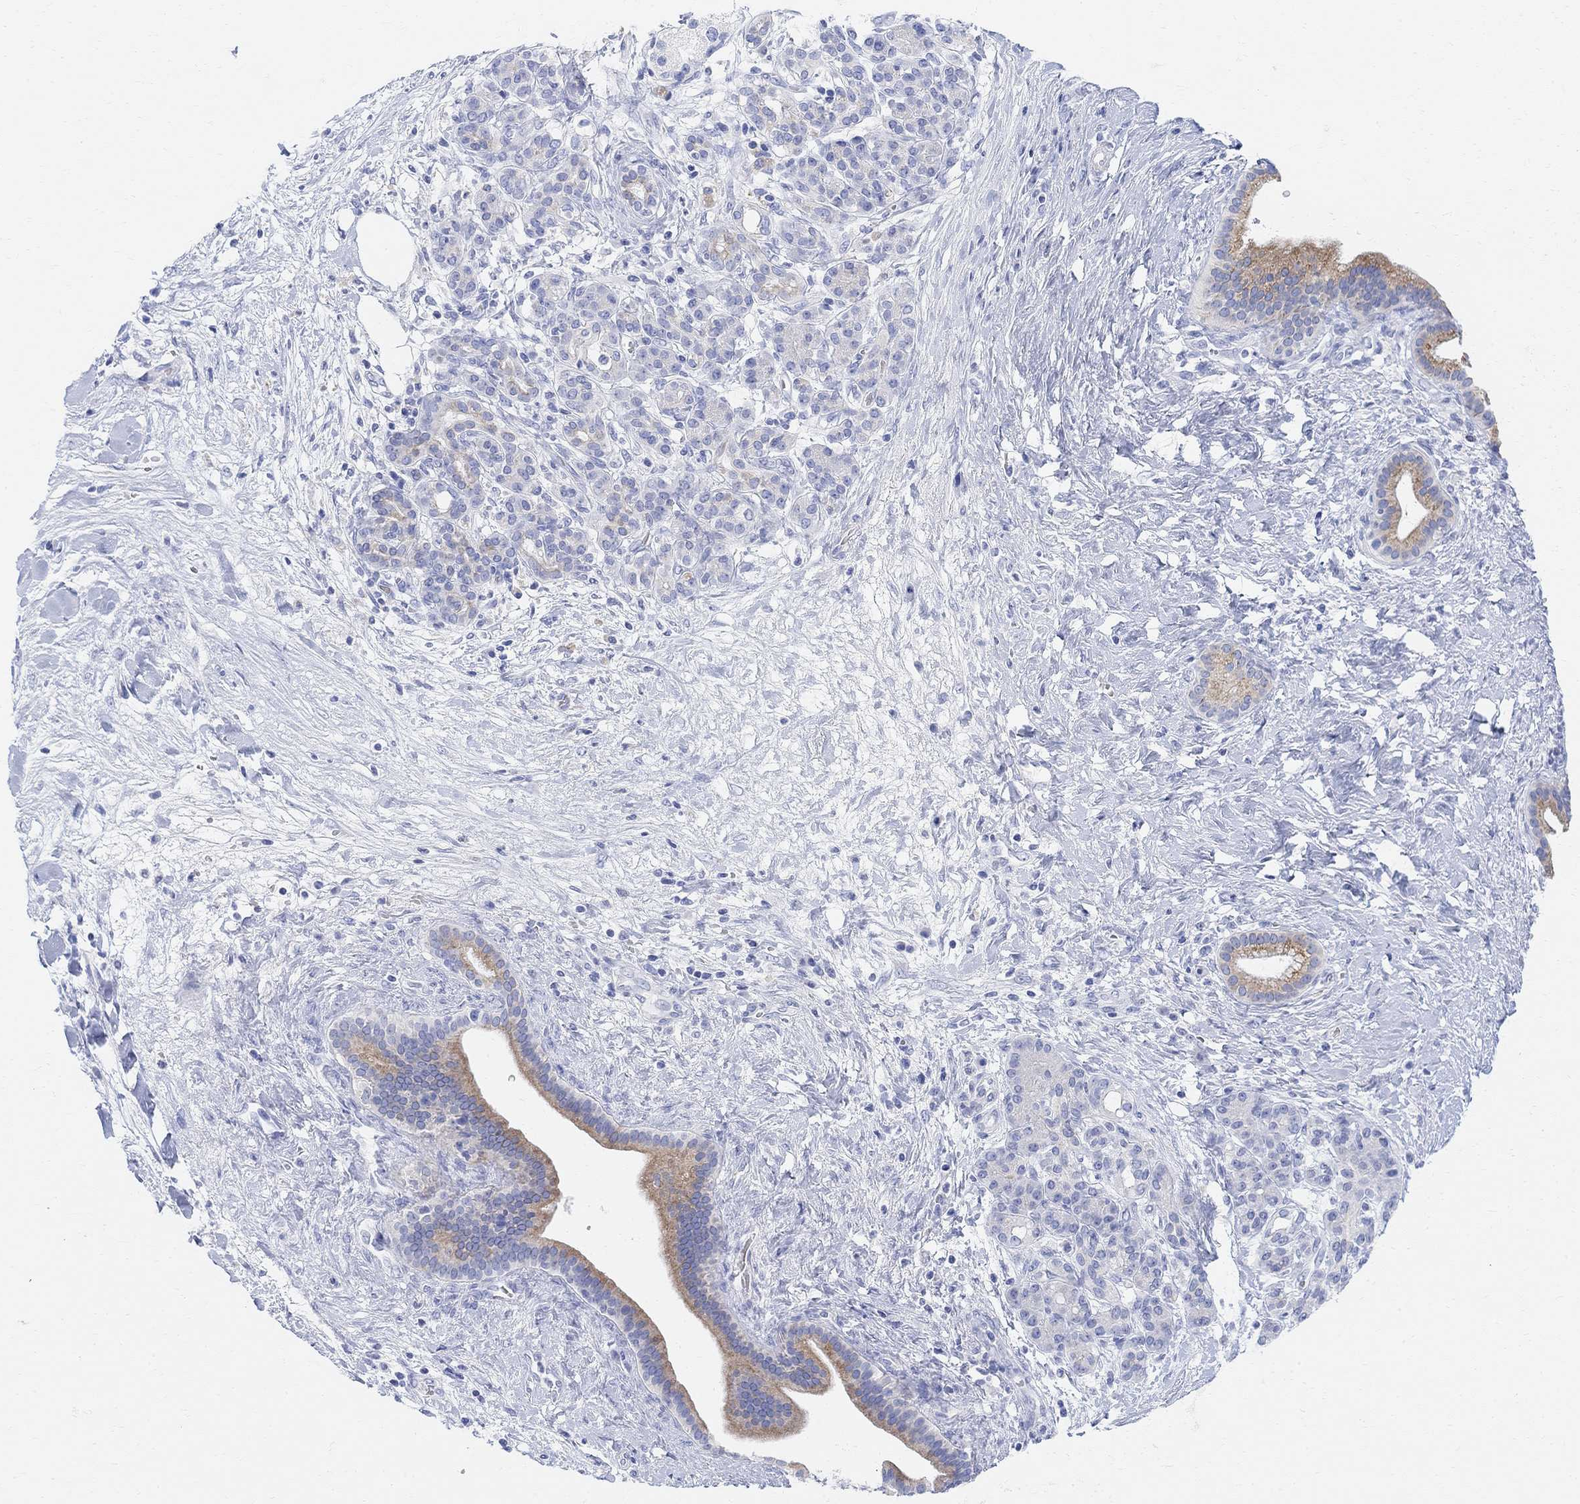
{"staining": {"intensity": "moderate", "quantity": "25%-75%", "location": "cytoplasmic/membranous"}, "tissue": "pancreatic cancer", "cell_type": "Tumor cells", "image_type": "cancer", "snomed": [{"axis": "morphology", "description": "Adenocarcinoma, NOS"}, {"axis": "topography", "description": "Pancreas"}], "caption": "IHC image of pancreatic cancer (adenocarcinoma) stained for a protein (brown), which exhibits medium levels of moderate cytoplasmic/membranous expression in approximately 25%-75% of tumor cells.", "gene": "RETNLB", "patient": {"sex": "male", "age": 44}}